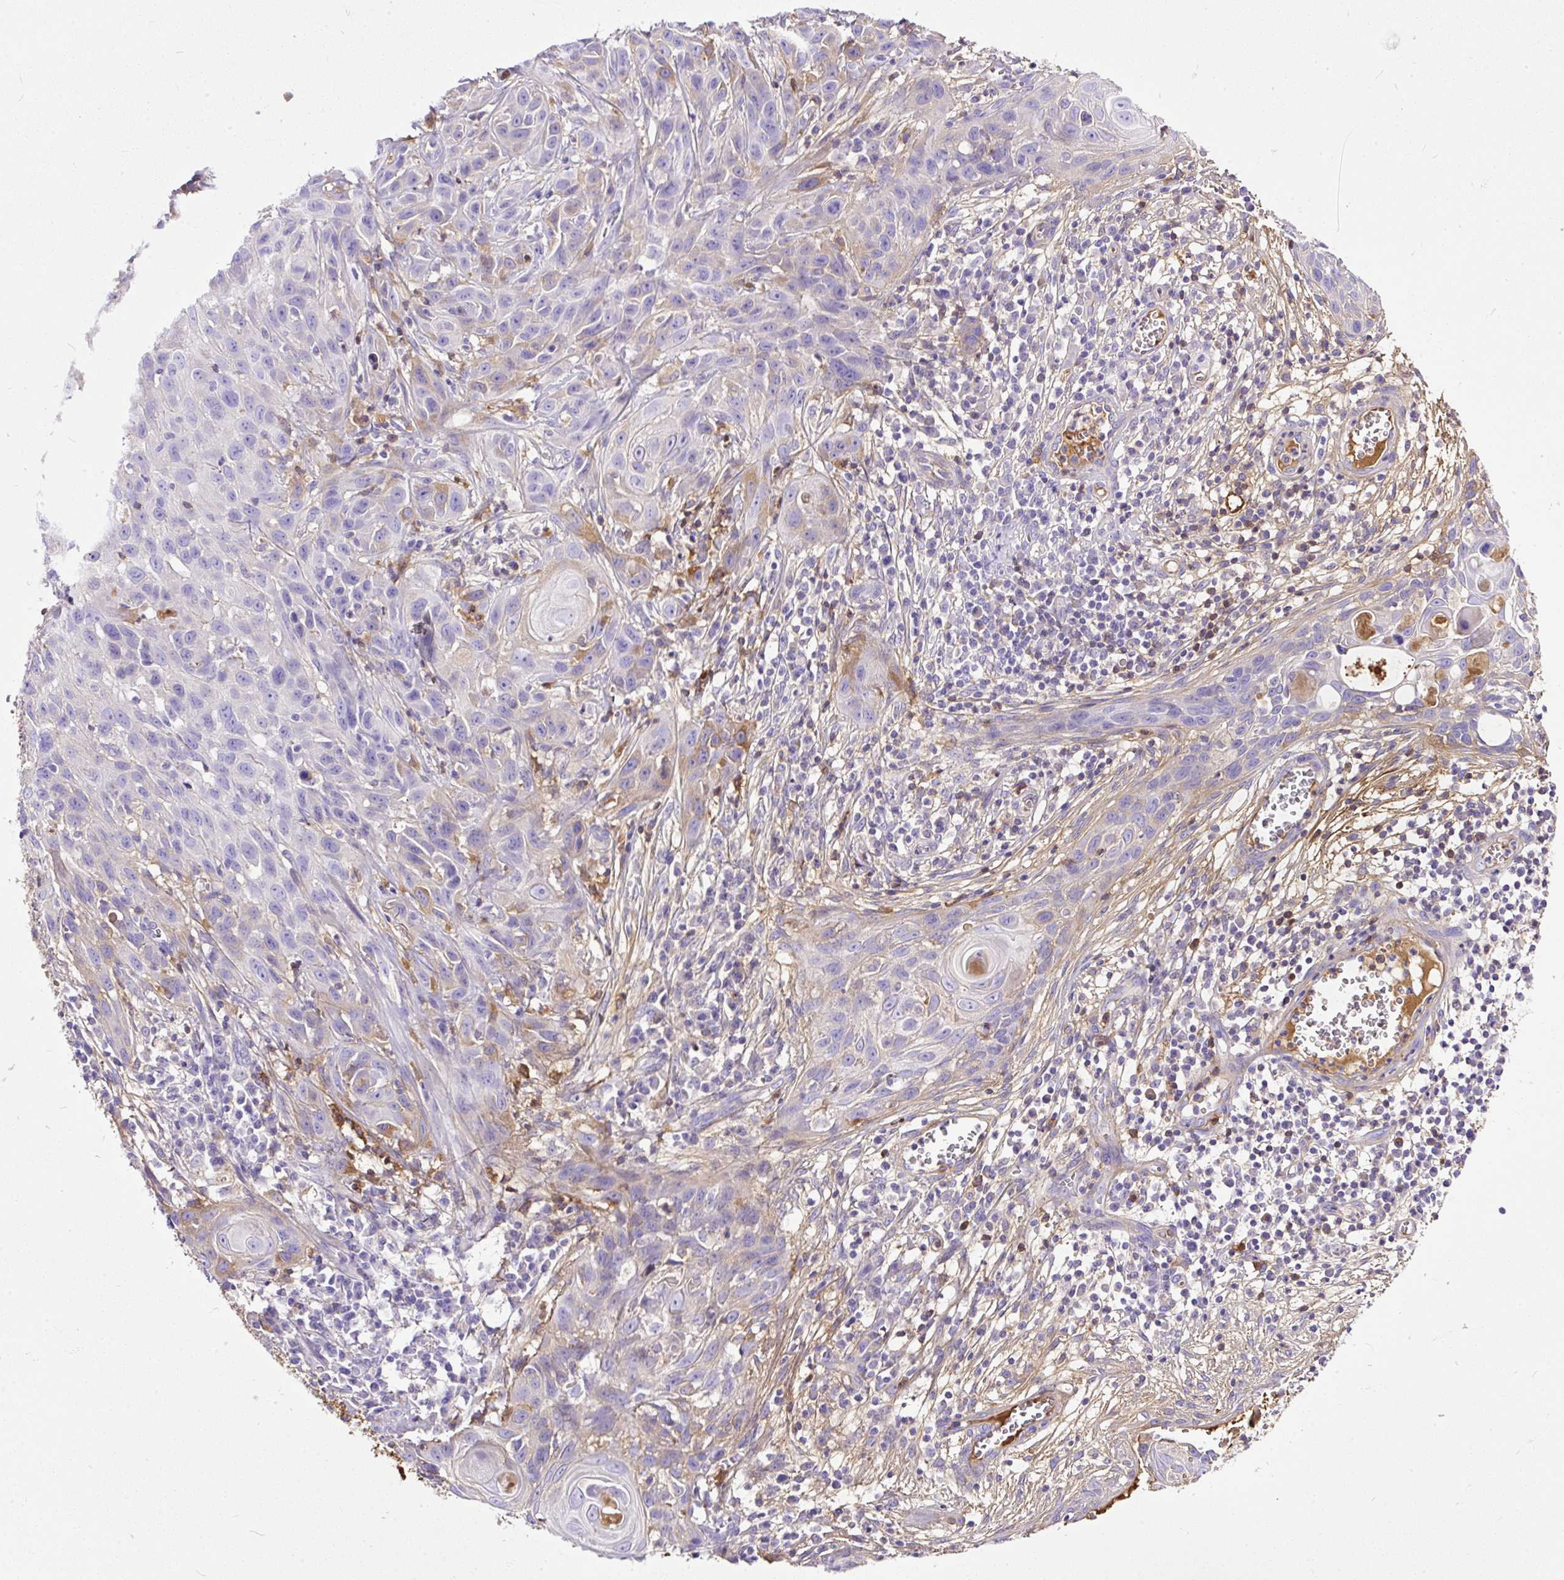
{"staining": {"intensity": "negative", "quantity": "none", "location": "none"}, "tissue": "skin cancer", "cell_type": "Tumor cells", "image_type": "cancer", "snomed": [{"axis": "morphology", "description": "Squamous cell carcinoma, NOS"}, {"axis": "topography", "description": "Skin"}, {"axis": "topography", "description": "Vulva"}], "caption": "Histopathology image shows no significant protein staining in tumor cells of skin squamous cell carcinoma. Brightfield microscopy of immunohistochemistry stained with DAB (3,3'-diaminobenzidine) (brown) and hematoxylin (blue), captured at high magnification.", "gene": "CLEC3B", "patient": {"sex": "female", "age": 83}}